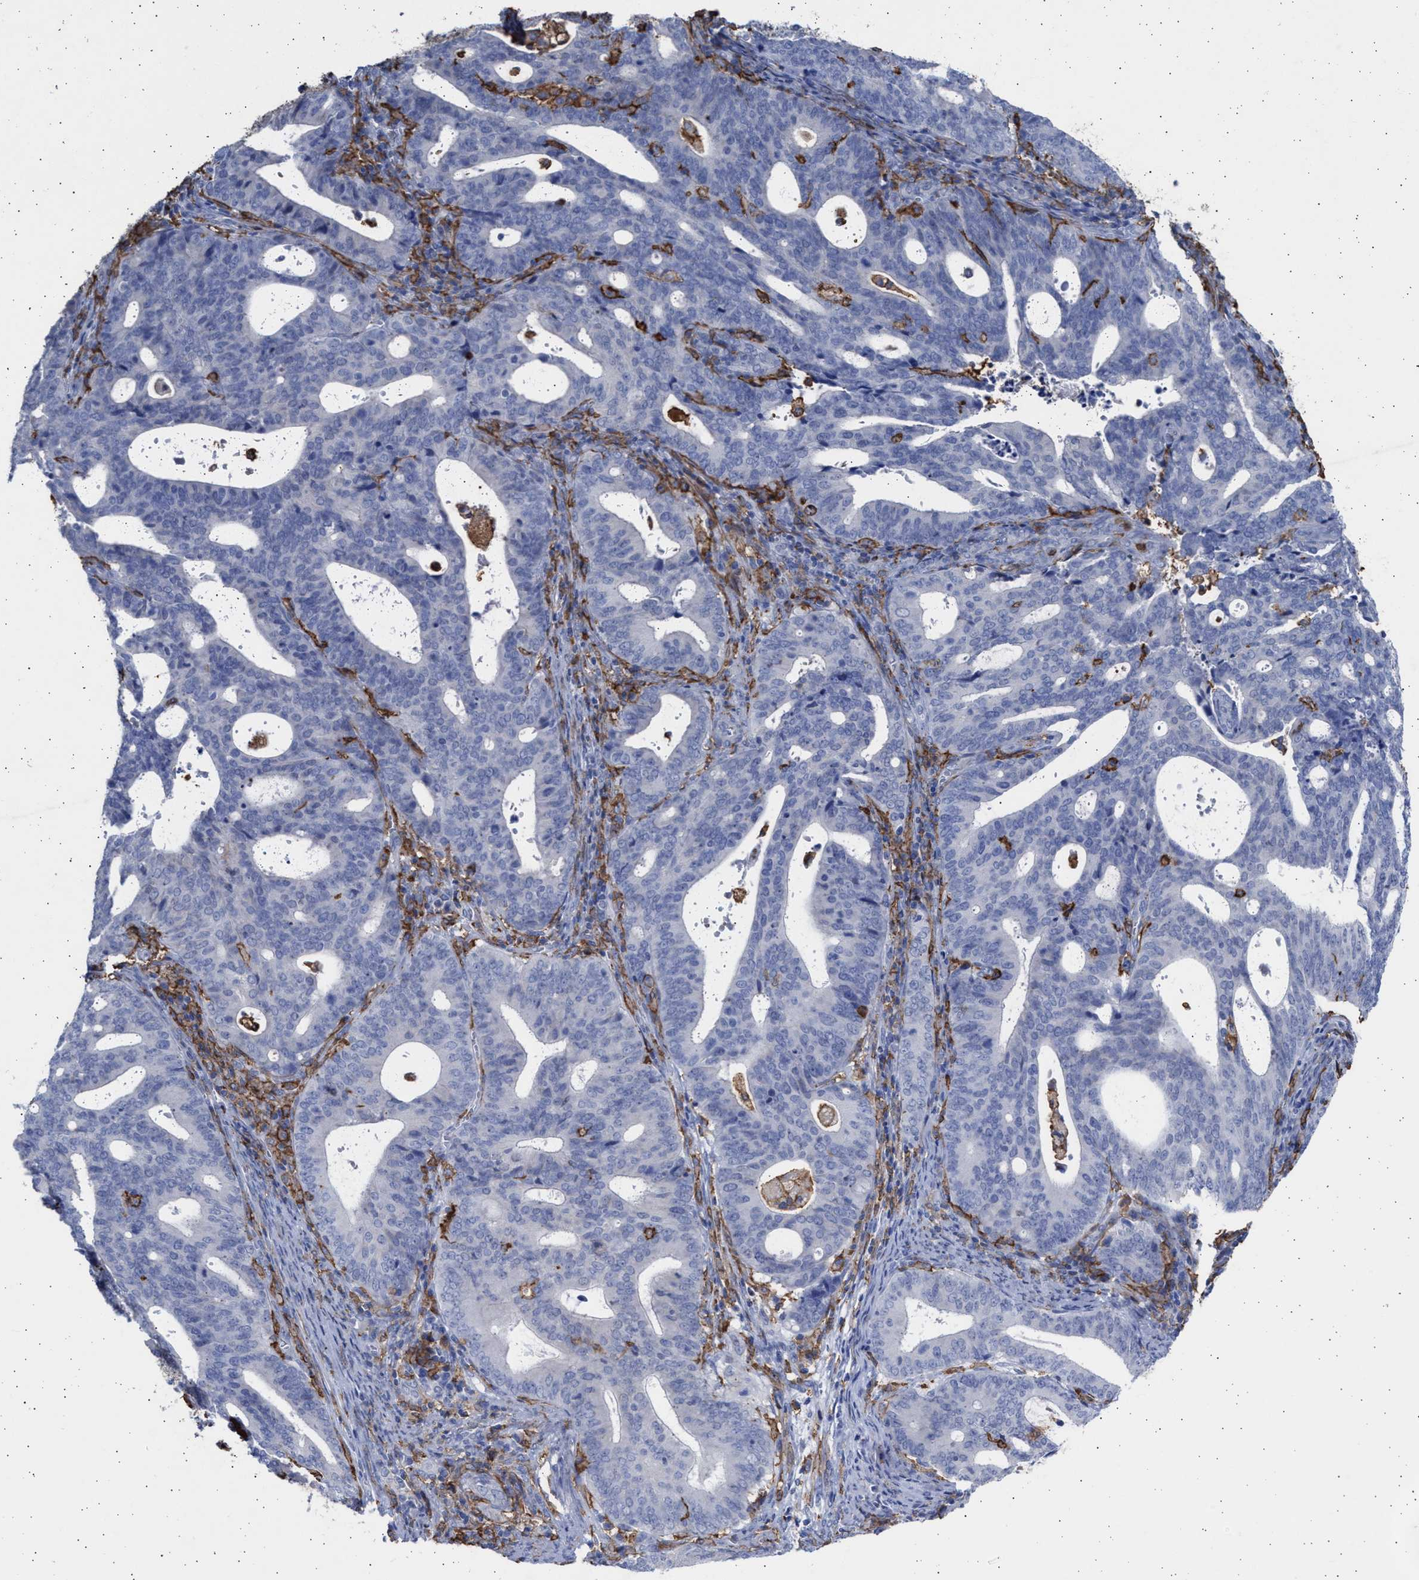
{"staining": {"intensity": "negative", "quantity": "none", "location": "none"}, "tissue": "endometrial cancer", "cell_type": "Tumor cells", "image_type": "cancer", "snomed": [{"axis": "morphology", "description": "Adenocarcinoma, NOS"}, {"axis": "topography", "description": "Uterus"}], "caption": "An image of human adenocarcinoma (endometrial) is negative for staining in tumor cells.", "gene": "FCER1A", "patient": {"sex": "female", "age": 83}}